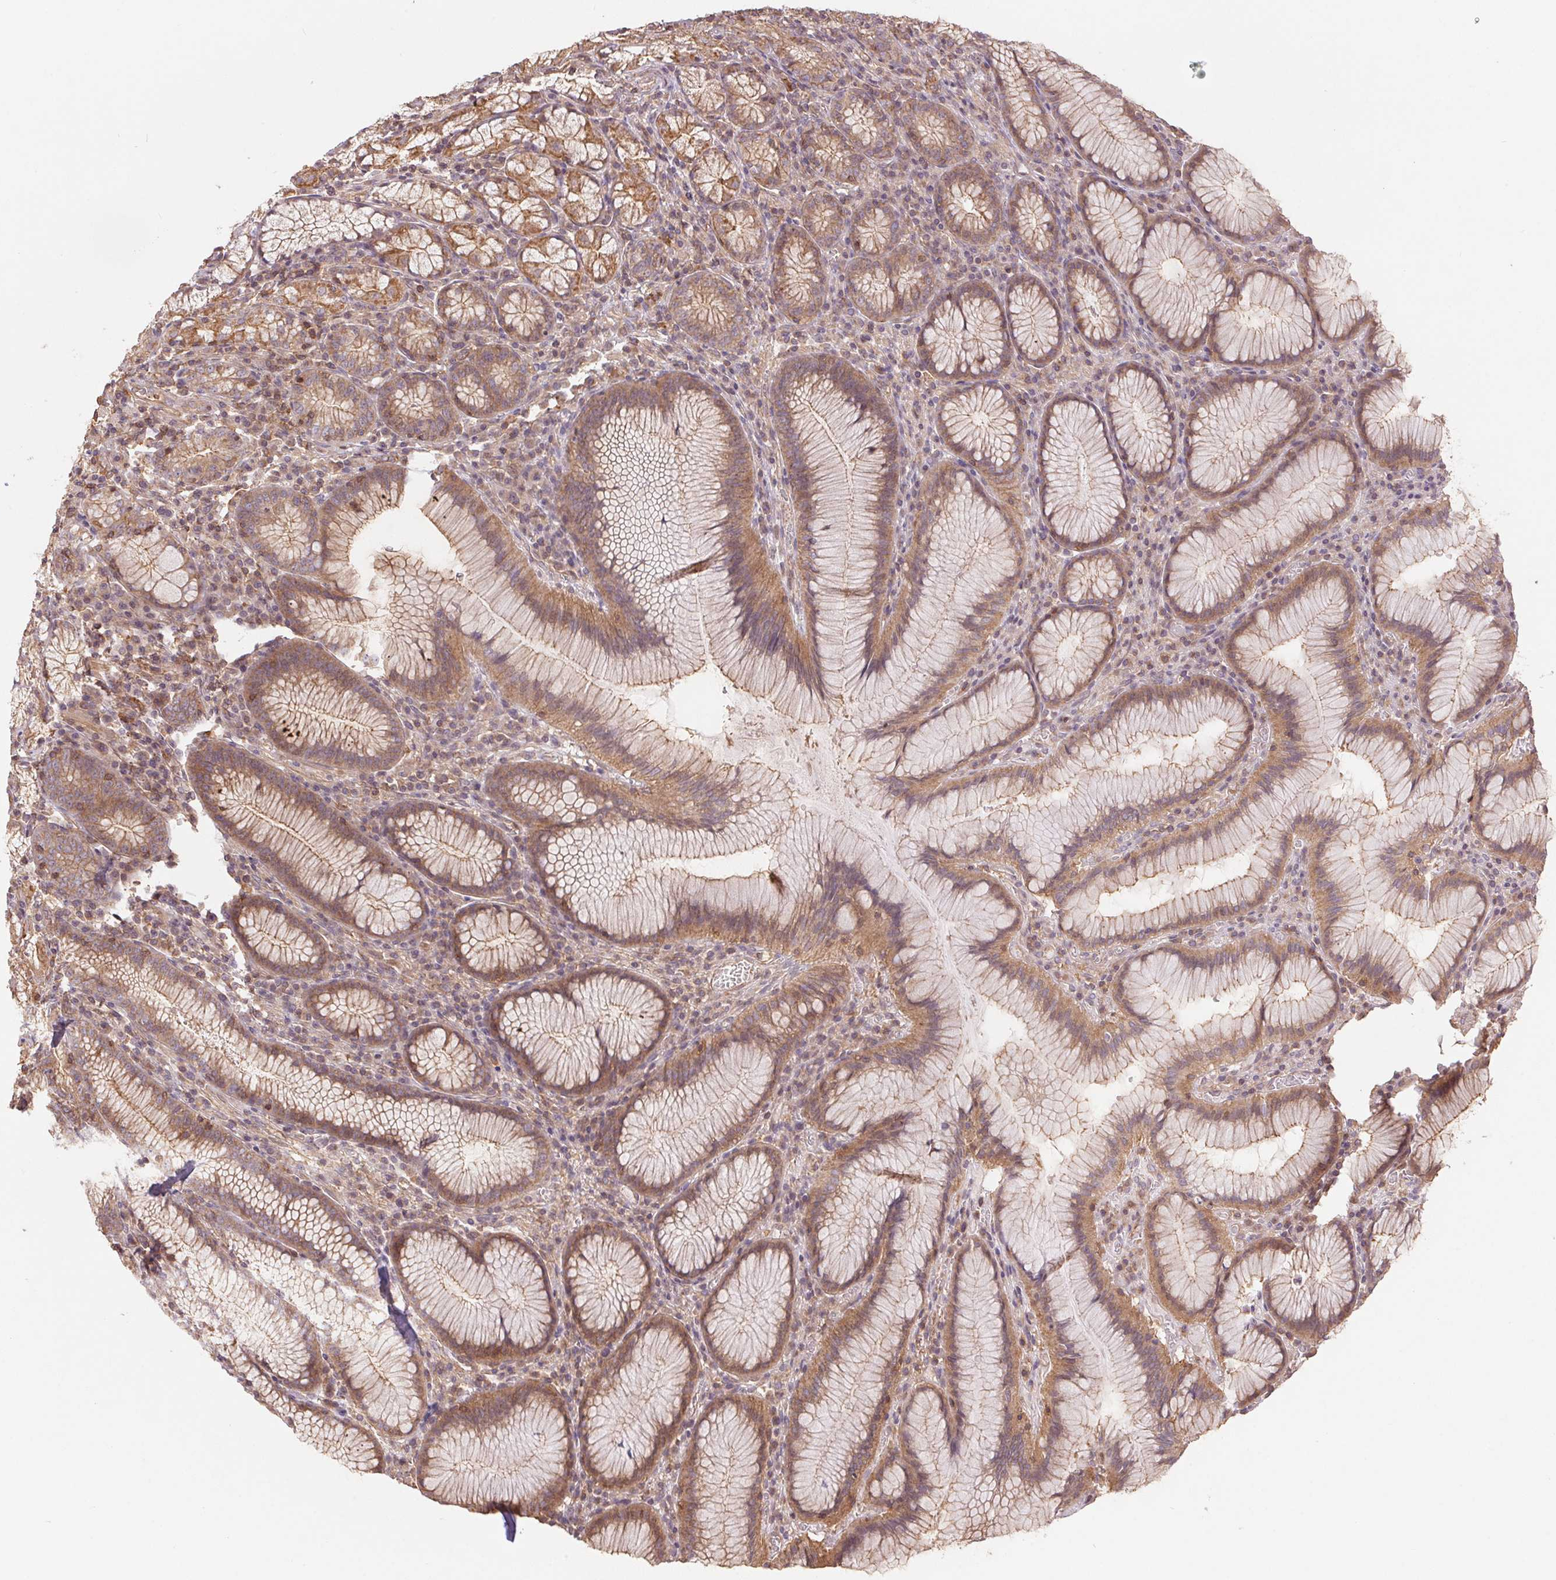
{"staining": {"intensity": "moderate", "quantity": ">75%", "location": "cytoplasmic/membranous"}, "tissue": "stomach", "cell_type": "Glandular cells", "image_type": "normal", "snomed": [{"axis": "morphology", "description": "Normal tissue, NOS"}, {"axis": "topography", "description": "Stomach"}], "caption": "This micrograph exhibits normal stomach stained with immunohistochemistry to label a protein in brown. The cytoplasmic/membranous of glandular cells show moderate positivity for the protein. Nuclei are counter-stained blue.", "gene": "TUBA1A", "patient": {"sex": "male", "age": 55}}